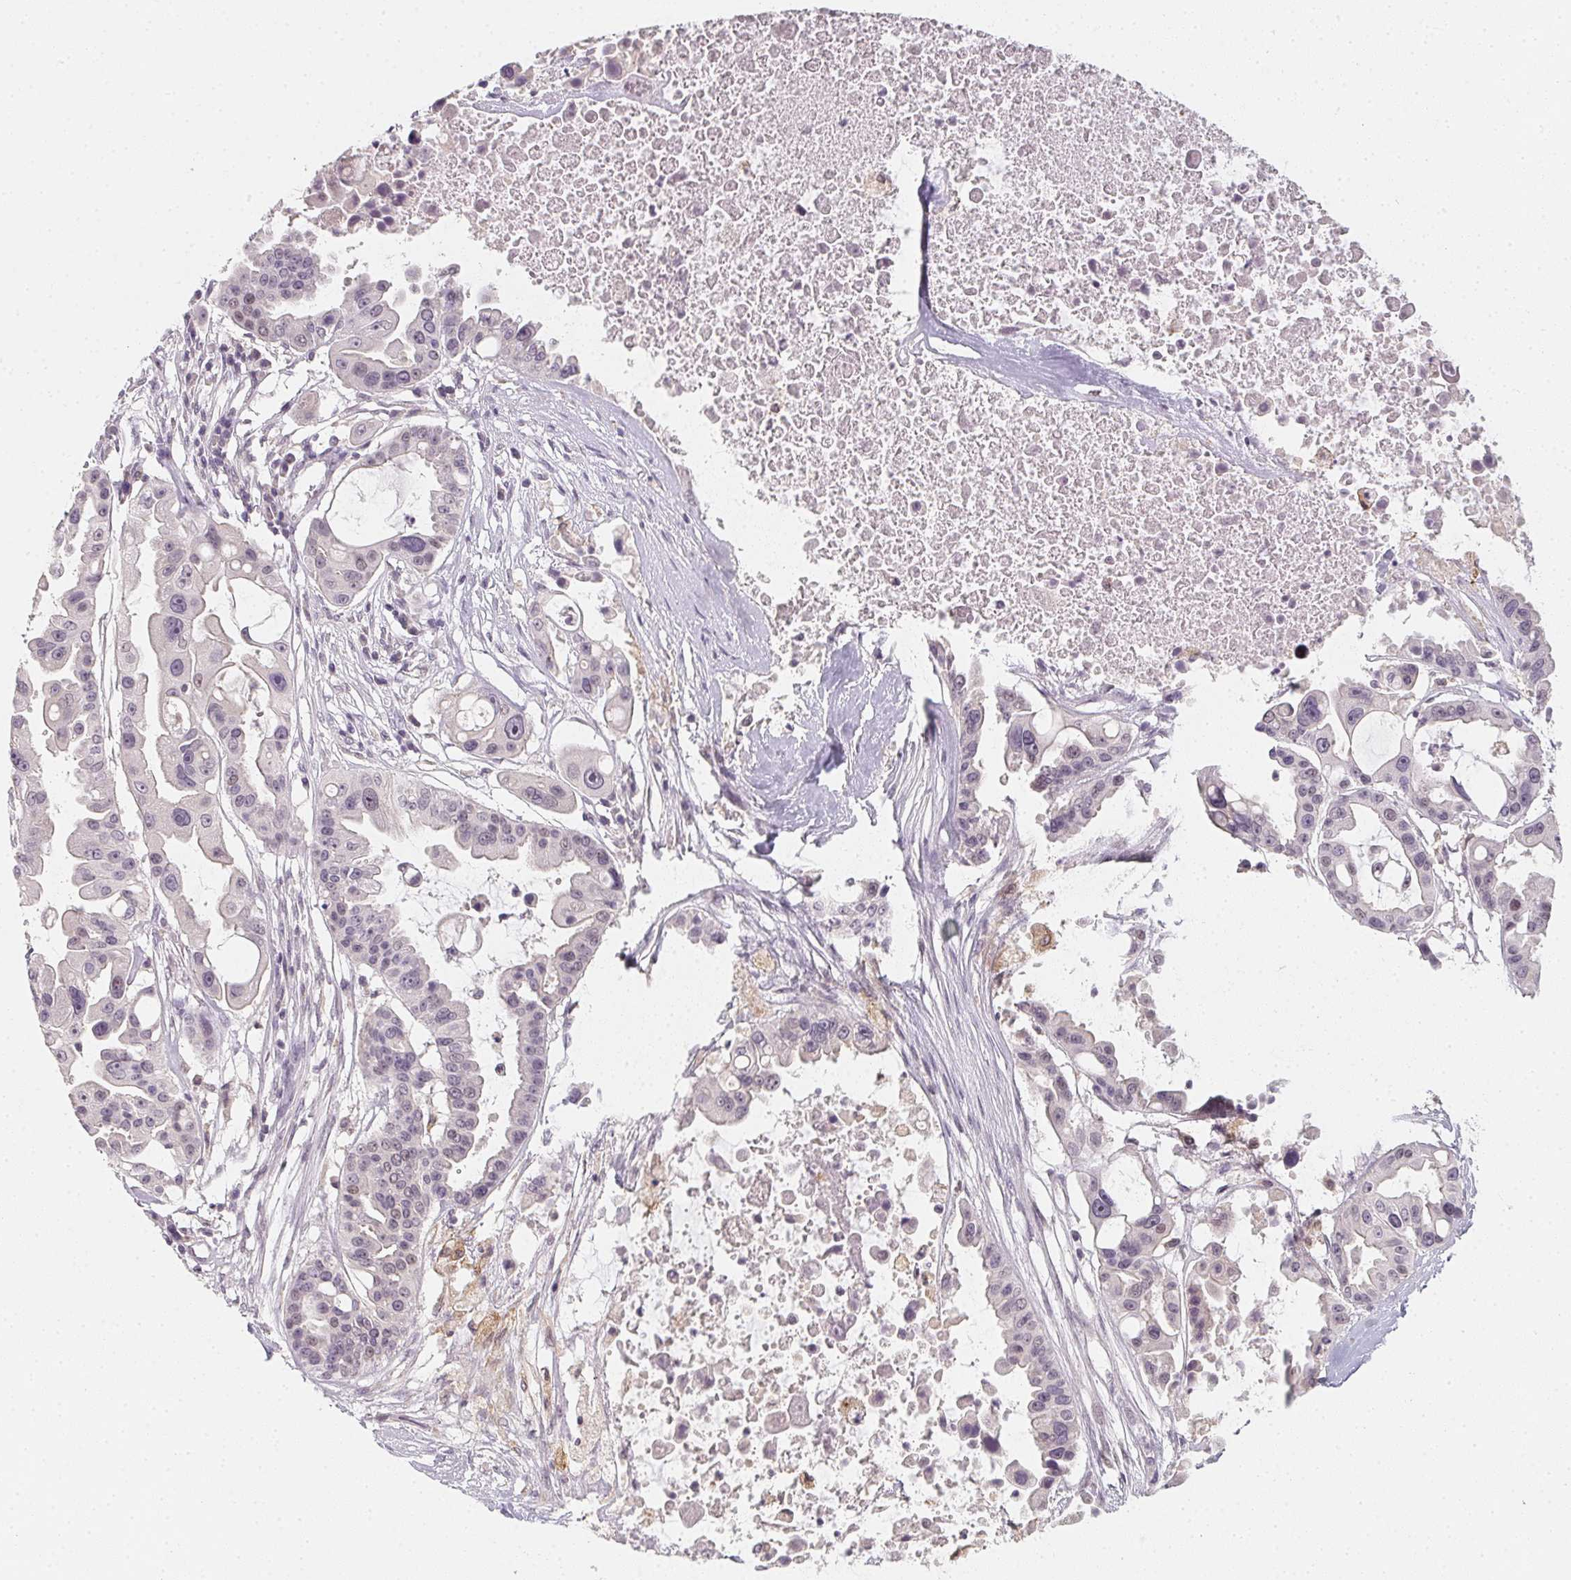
{"staining": {"intensity": "negative", "quantity": "none", "location": "none"}, "tissue": "ovarian cancer", "cell_type": "Tumor cells", "image_type": "cancer", "snomed": [{"axis": "morphology", "description": "Cystadenocarcinoma, serous, NOS"}, {"axis": "topography", "description": "Ovary"}], "caption": "Protein analysis of serous cystadenocarcinoma (ovarian) displays no significant expression in tumor cells.", "gene": "SOAT1", "patient": {"sex": "female", "age": 56}}